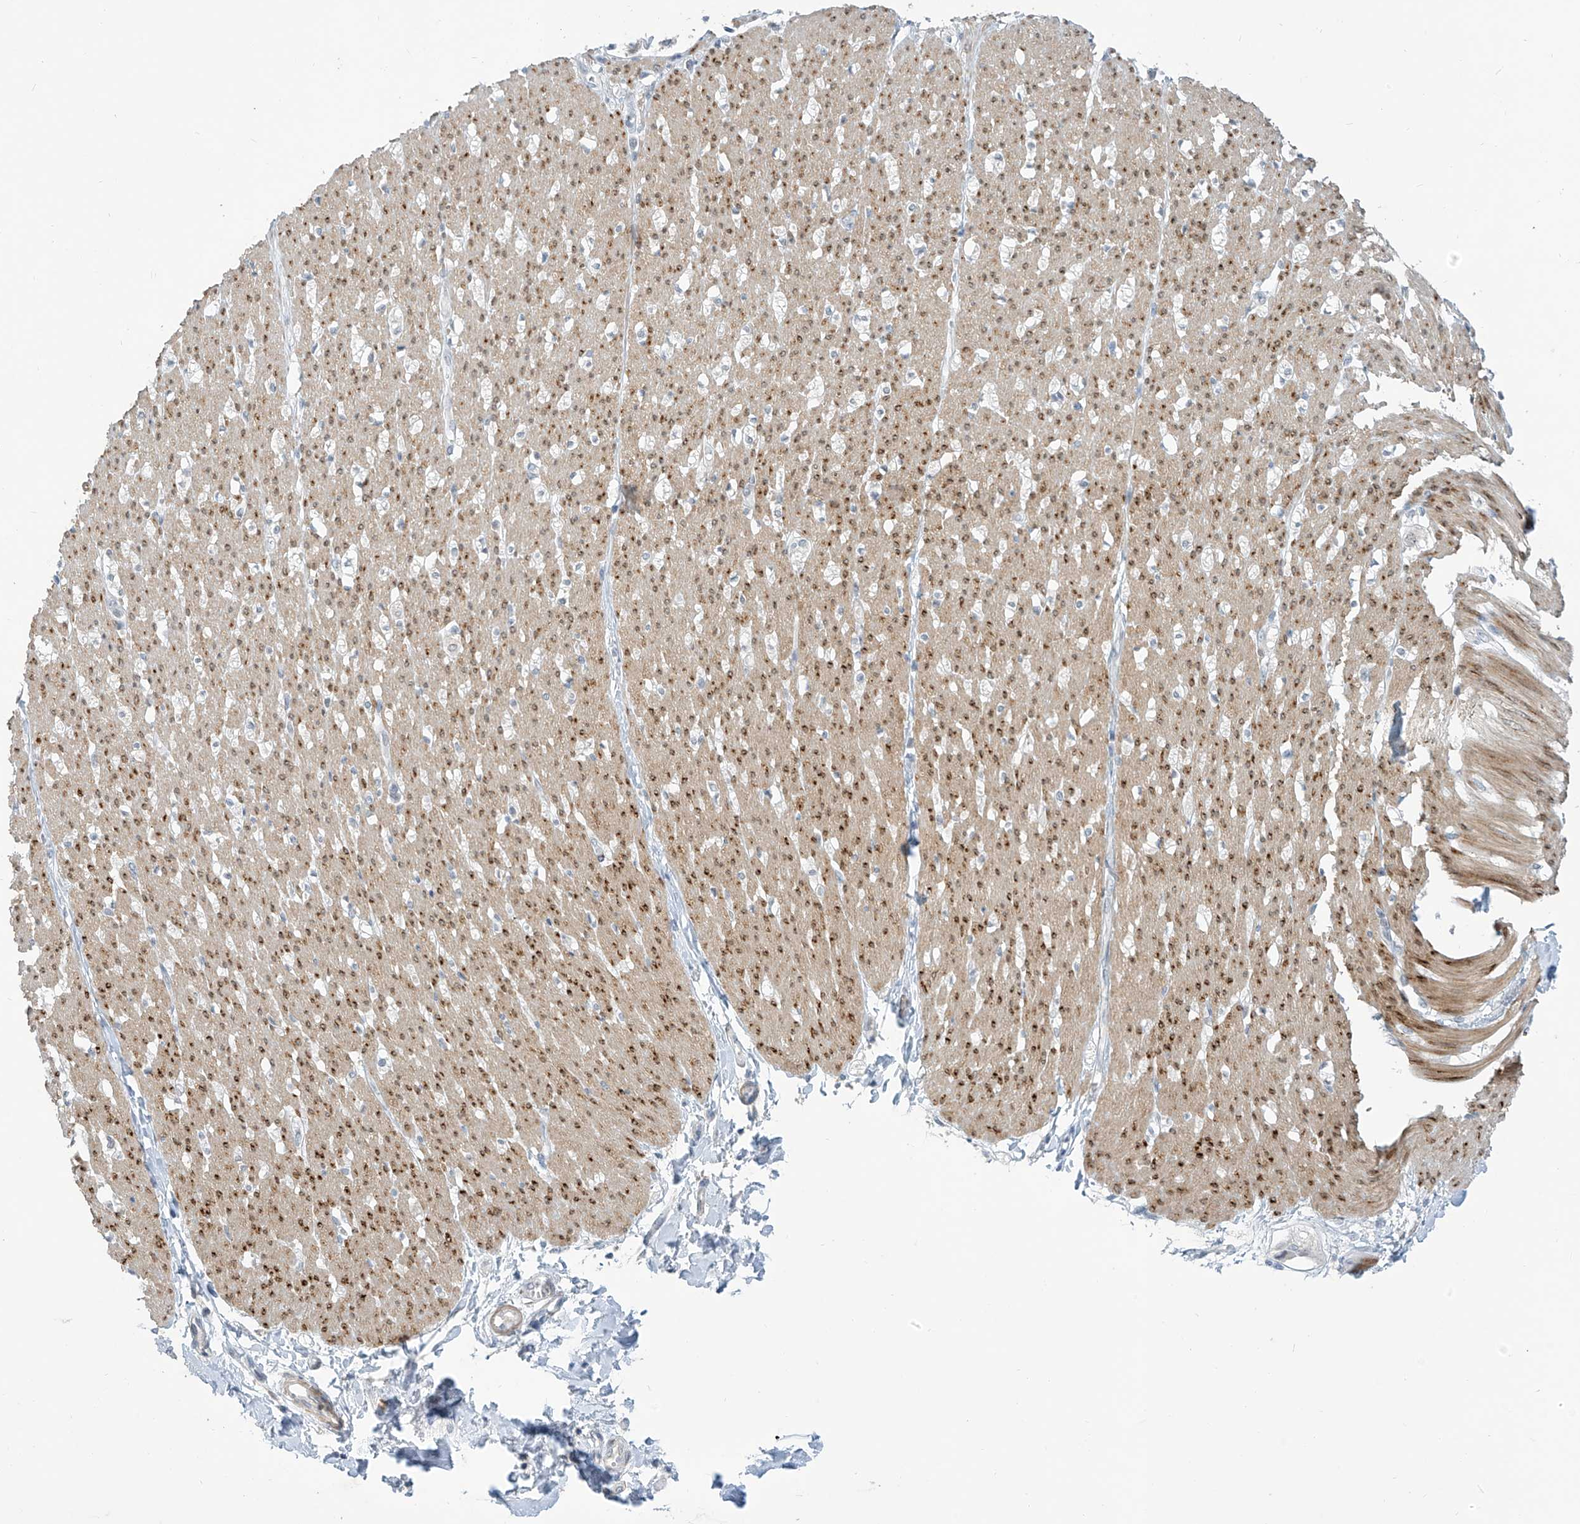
{"staining": {"intensity": "moderate", "quantity": ">75%", "location": "cytoplasmic/membranous,nuclear"}, "tissue": "smooth muscle", "cell_type": "Smooth muscle cells", "image_type": "normal", "snomed": [{"axis": "morphology", "description": "Normal tissue, NOS"}, {"axis": "morphology", "description": "Adenocarcinoma, NOS"}, {"axis": "topography", "description": "Colon"}, {"axis": "topography", "description": "Peripheral nerve tissue"}], "caption": "Benign smooth muscle demonstrates moderate cytoplasmic/membranous,nuclear staining in about >75% of smooth muscle cells Nuclei are stained in blue..", "gene": "METAP1D", "patient": {"sex": "male", "age": 14}}